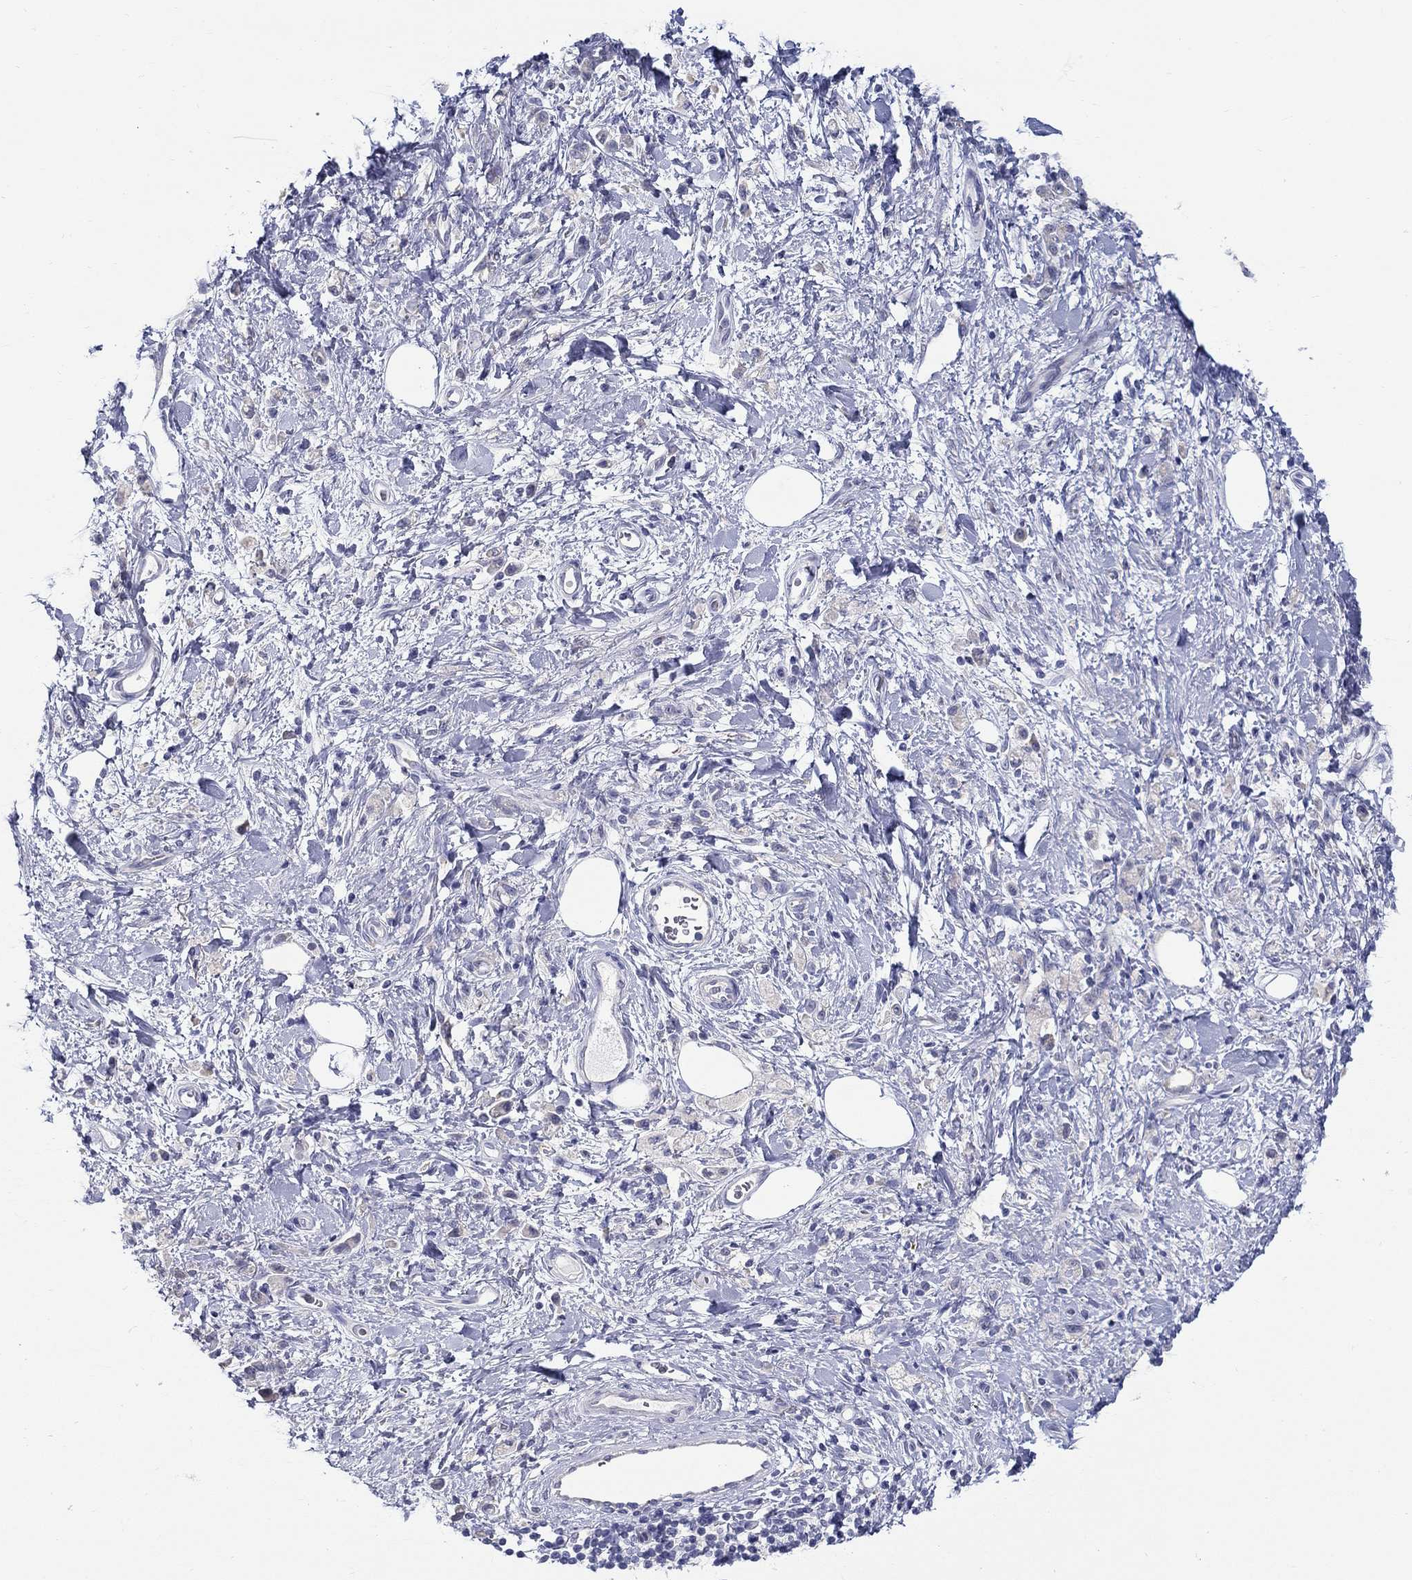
{"staining": {"intensity": "negative", "quantity": "none", "location": "none"}, "tissue": "stomach cancer", "cell_type": "Tumor cells", "image_type": "cancer", "snomed": [{"axis": "morphology", "description": "Adenocarcinoma, NOS"}, {"axis": "topography", "description": "Stomach"}], "caption": "Immunohistochemistry (IHC) image of human stomach adenocarcinoma stained for a protein (brown), which exhibits no staining in tumor cells.", "gene": "QRFPR", "patient": {"sex": "male", "age": 77}}